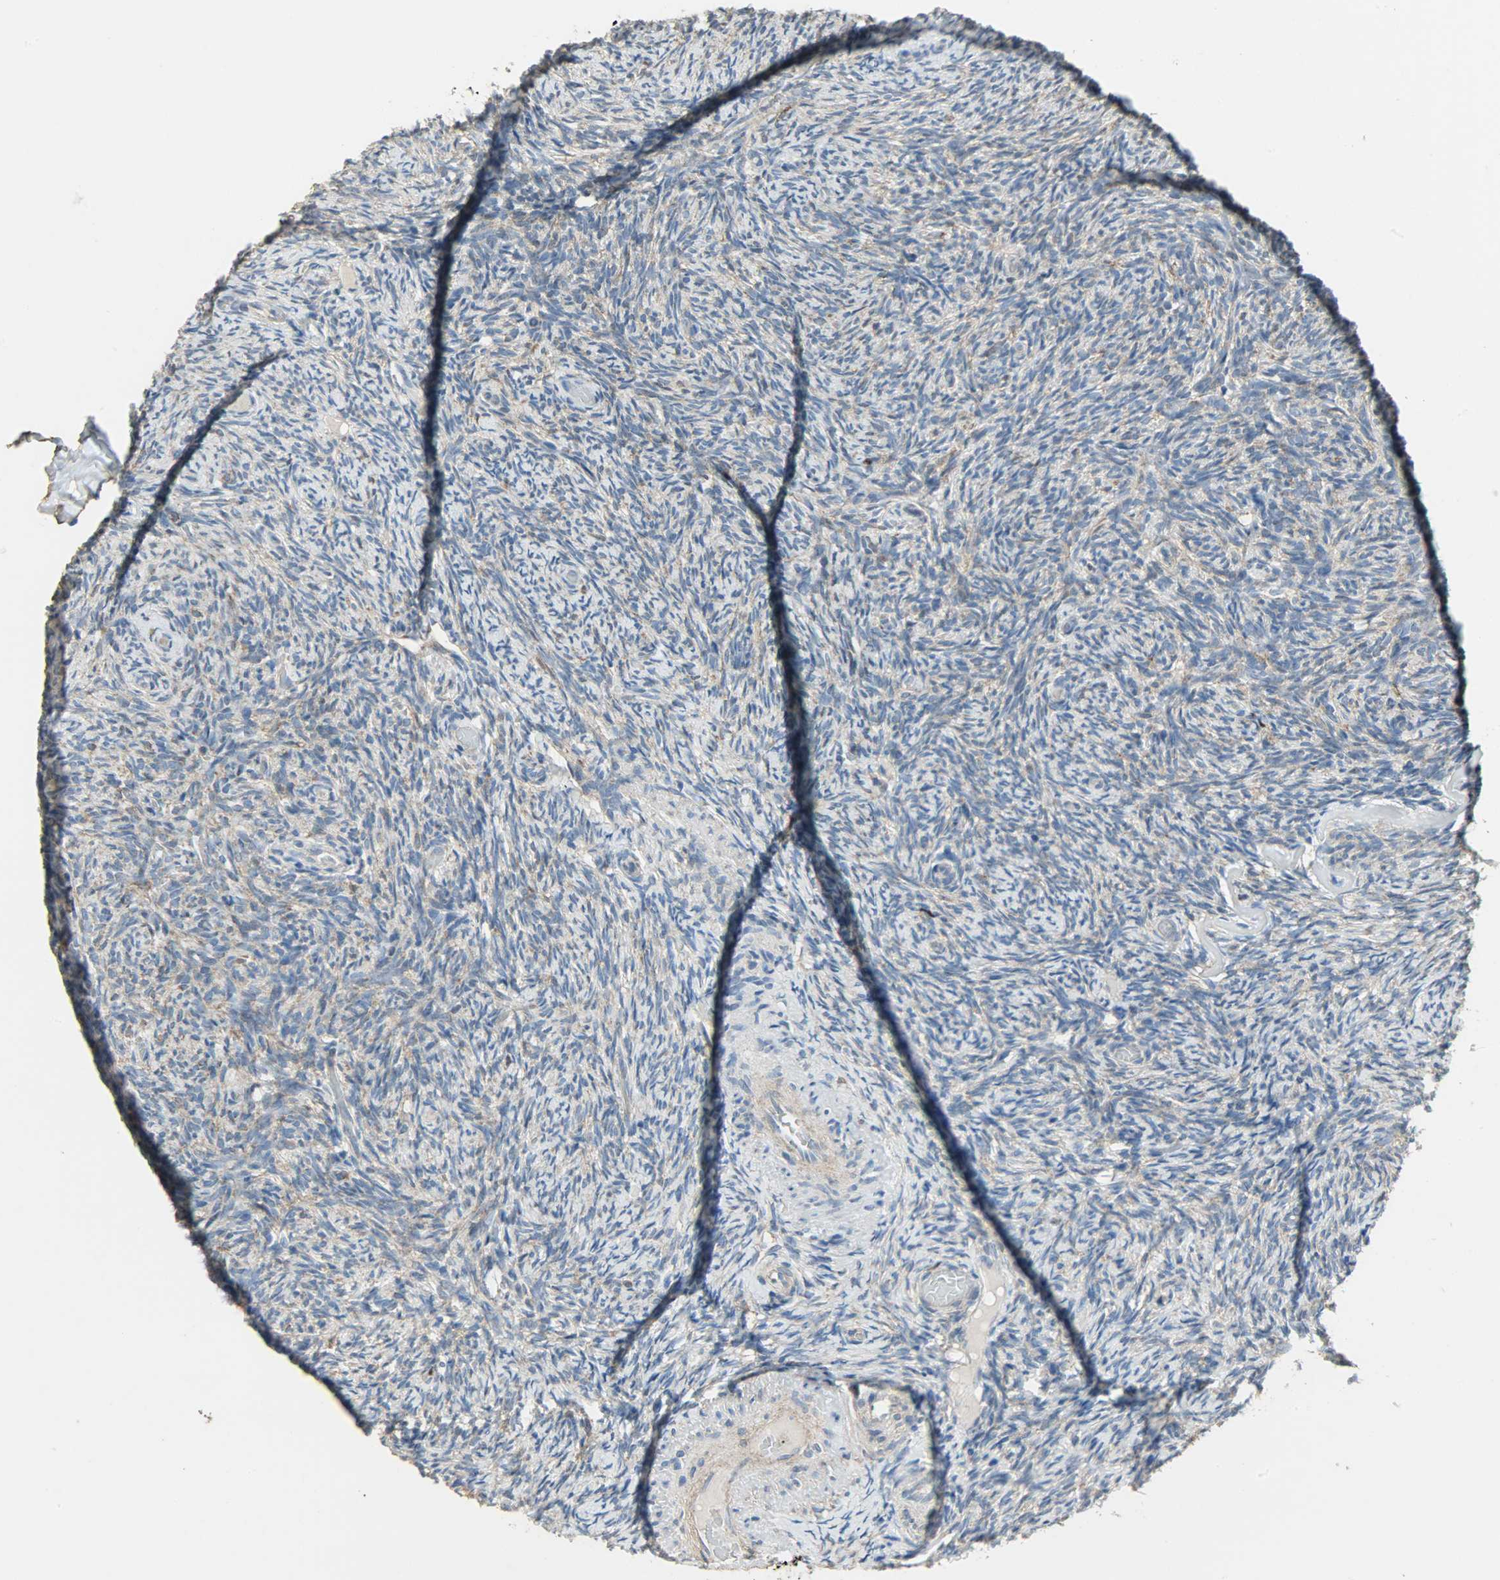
{"staining": {"intensity": "negative", "quantity": "none", "location": "none"}, "tissue": "ovary", "cell_type": "Follicle cells", "image_type": "normal", "snomed": [{"axis": "morphology", "description": "Normal tissue, NOS"}, {"axis": "topography", "description": "Ovary"}], "caption": "A high-resolution histopathology image shows IHC staining of normal ovary, which exhibits no significant positivity in follicle cells. (DAB (3,3'-diaminobenzidine) immunohistochemistry visualized using brightfield microscopy, high magnification).", "gene": "DNAJA4", "patient": {"sex": "female", "age": 60}}